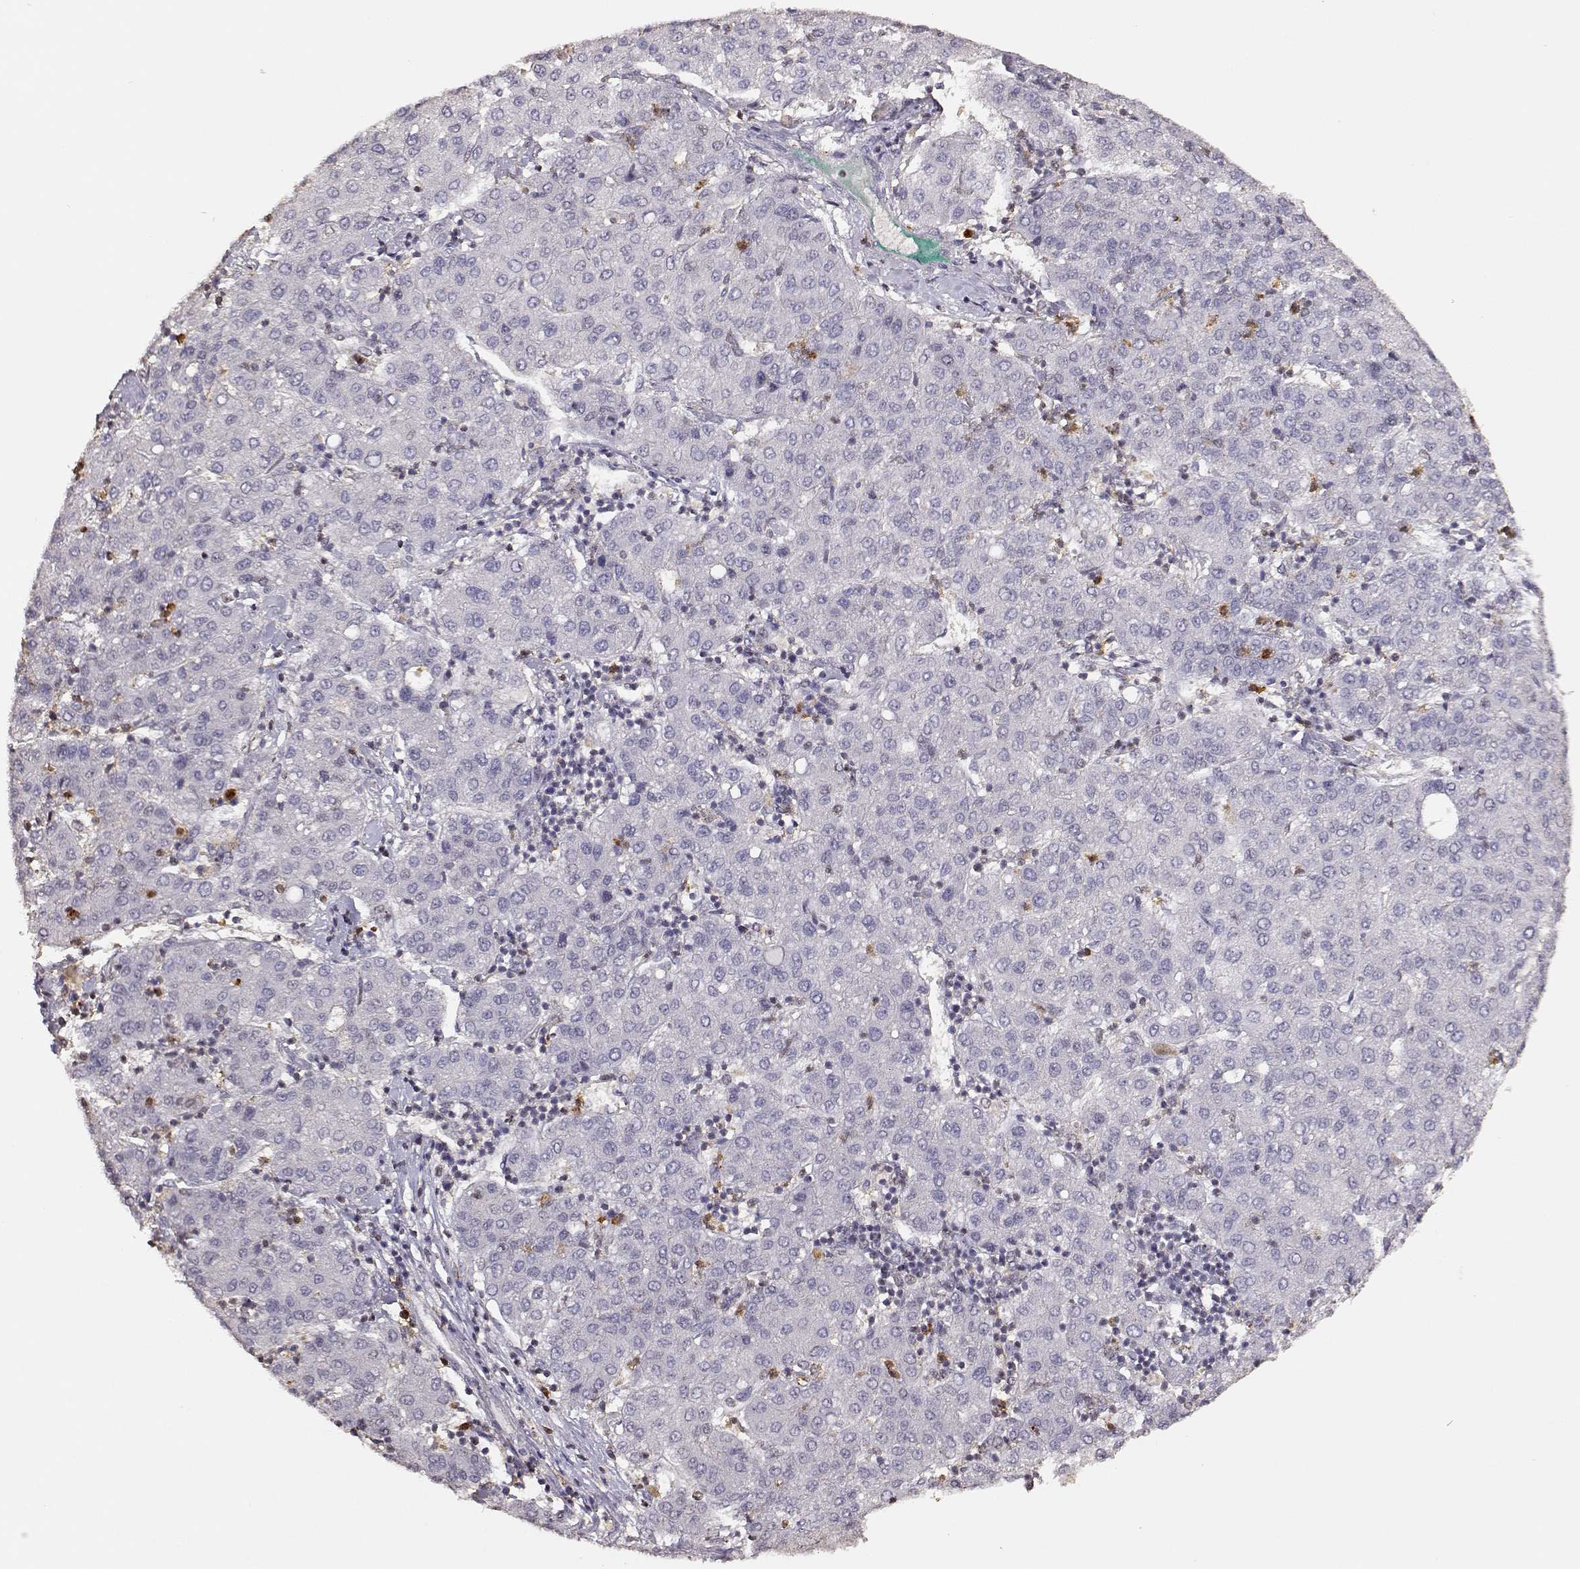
{"staining": {"intensity": "negative", "quantity": "none", "location": "none"}, "tissue": "liver cancer", "cell_type": "Tumor cells", "image_type": "cancer", "snomed": [{"axis": "morphology", "description": "Carcinoma, Hepatocellular, NOS"}, {"axis": "topography", "description": "Liver"}], "caption": "An immunohistochemistry histopathology image of liver cancer (hepatocellular carcinoma) is shown. There is no staining in tumor cells of liver cancer (hepatocellular carcinoma). Nuclei are stained in blue.", "gene": "TNFRSF10C", "patient": {"sex": "male", "age": 65}}